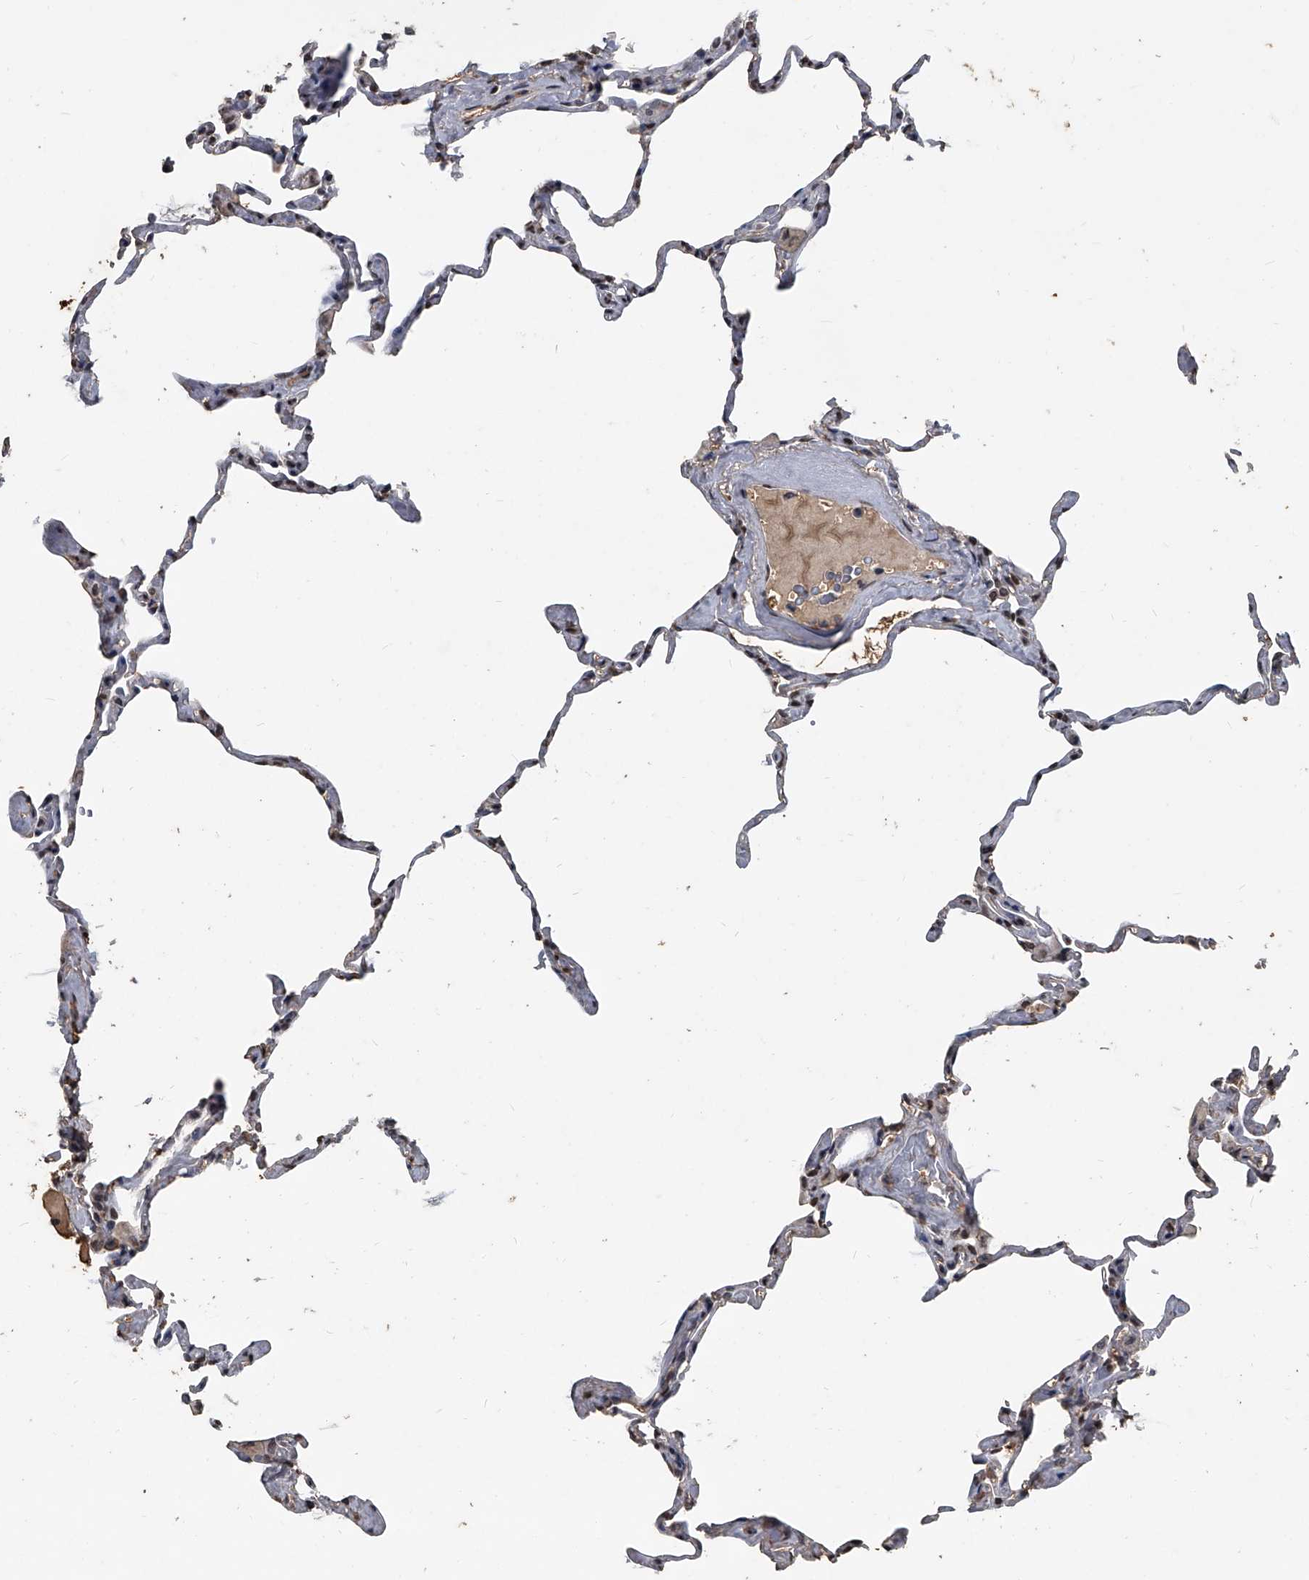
{"staining": {"intensity": "weak", "quantity": "<25%", "location": "cytoplasmic/membranous"}, "tissue": "lung", "cell_type": "Alveolar cells", "image_type": "normal", "snomed": [{"axis": "morphology", "description": "Normal tissue, NOS"}, {"axis": "topography", "description": "Lung"}], "caption": "DAB (3,3'-diaminobenzidine) immunohistochemical staining of unremarkable human lung reveals no significant positivity in alveolar cells.", "gene": "MATR3", "patient": {"sex": "male", "age": 65}}